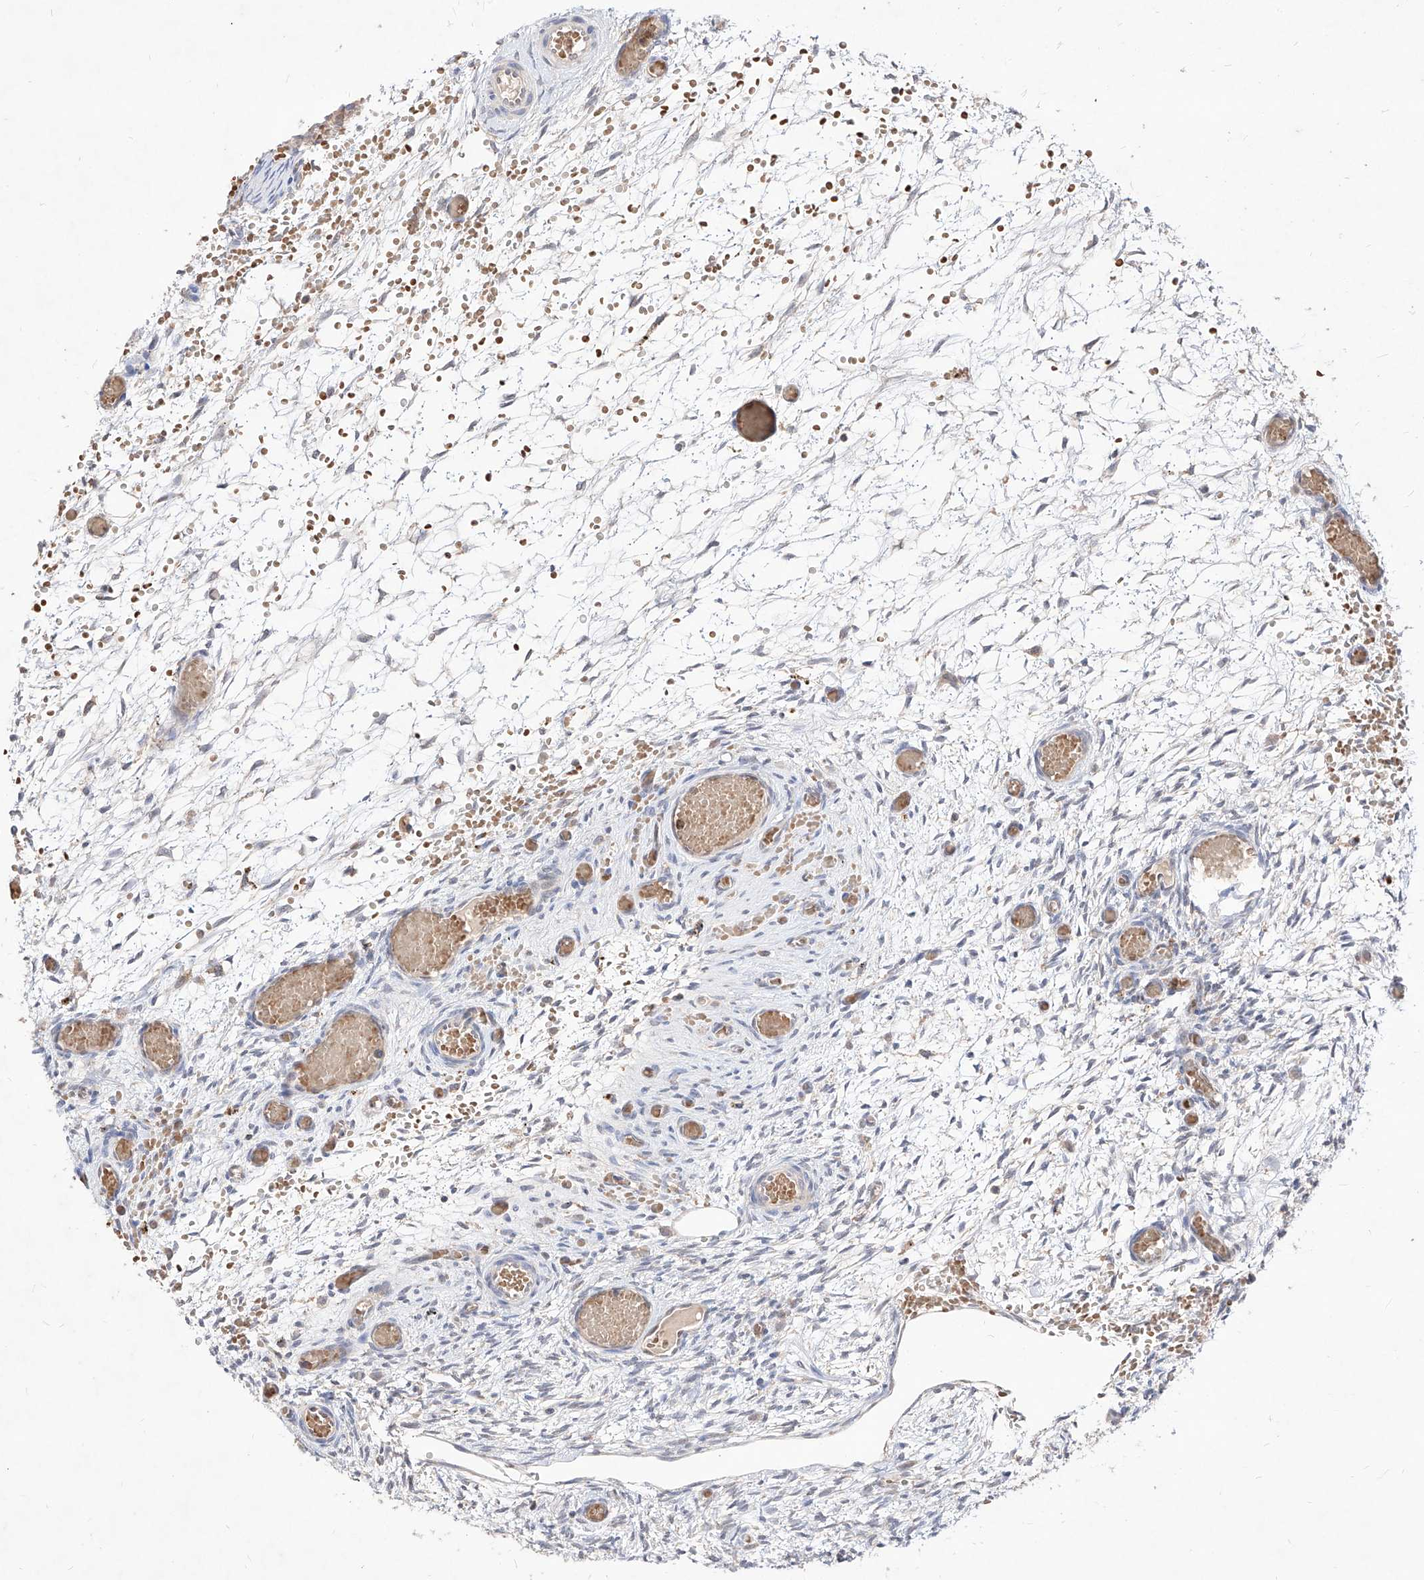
{"staining": {"intensity": "negative", "quantity": "none", "location": "none"}, "tissue": "ovary", "cell_type": "Ovarian stroma cells", "image_type": "normal", "snomed": [{"axis": "morphology", "description": "Adenocarcinoma, NOS"}, {"axis": "topography", "description": "Endometrium"}], "caption": "IHC image of normal ovary: ovary stained with DAB (3,3'-diaminobenzidine) shows no significant protein expression in ovarian stroma cells. Nuclei are stained in blue.", "gene": "TSNAX", "patient": {"sex": "female", "age": 32}}